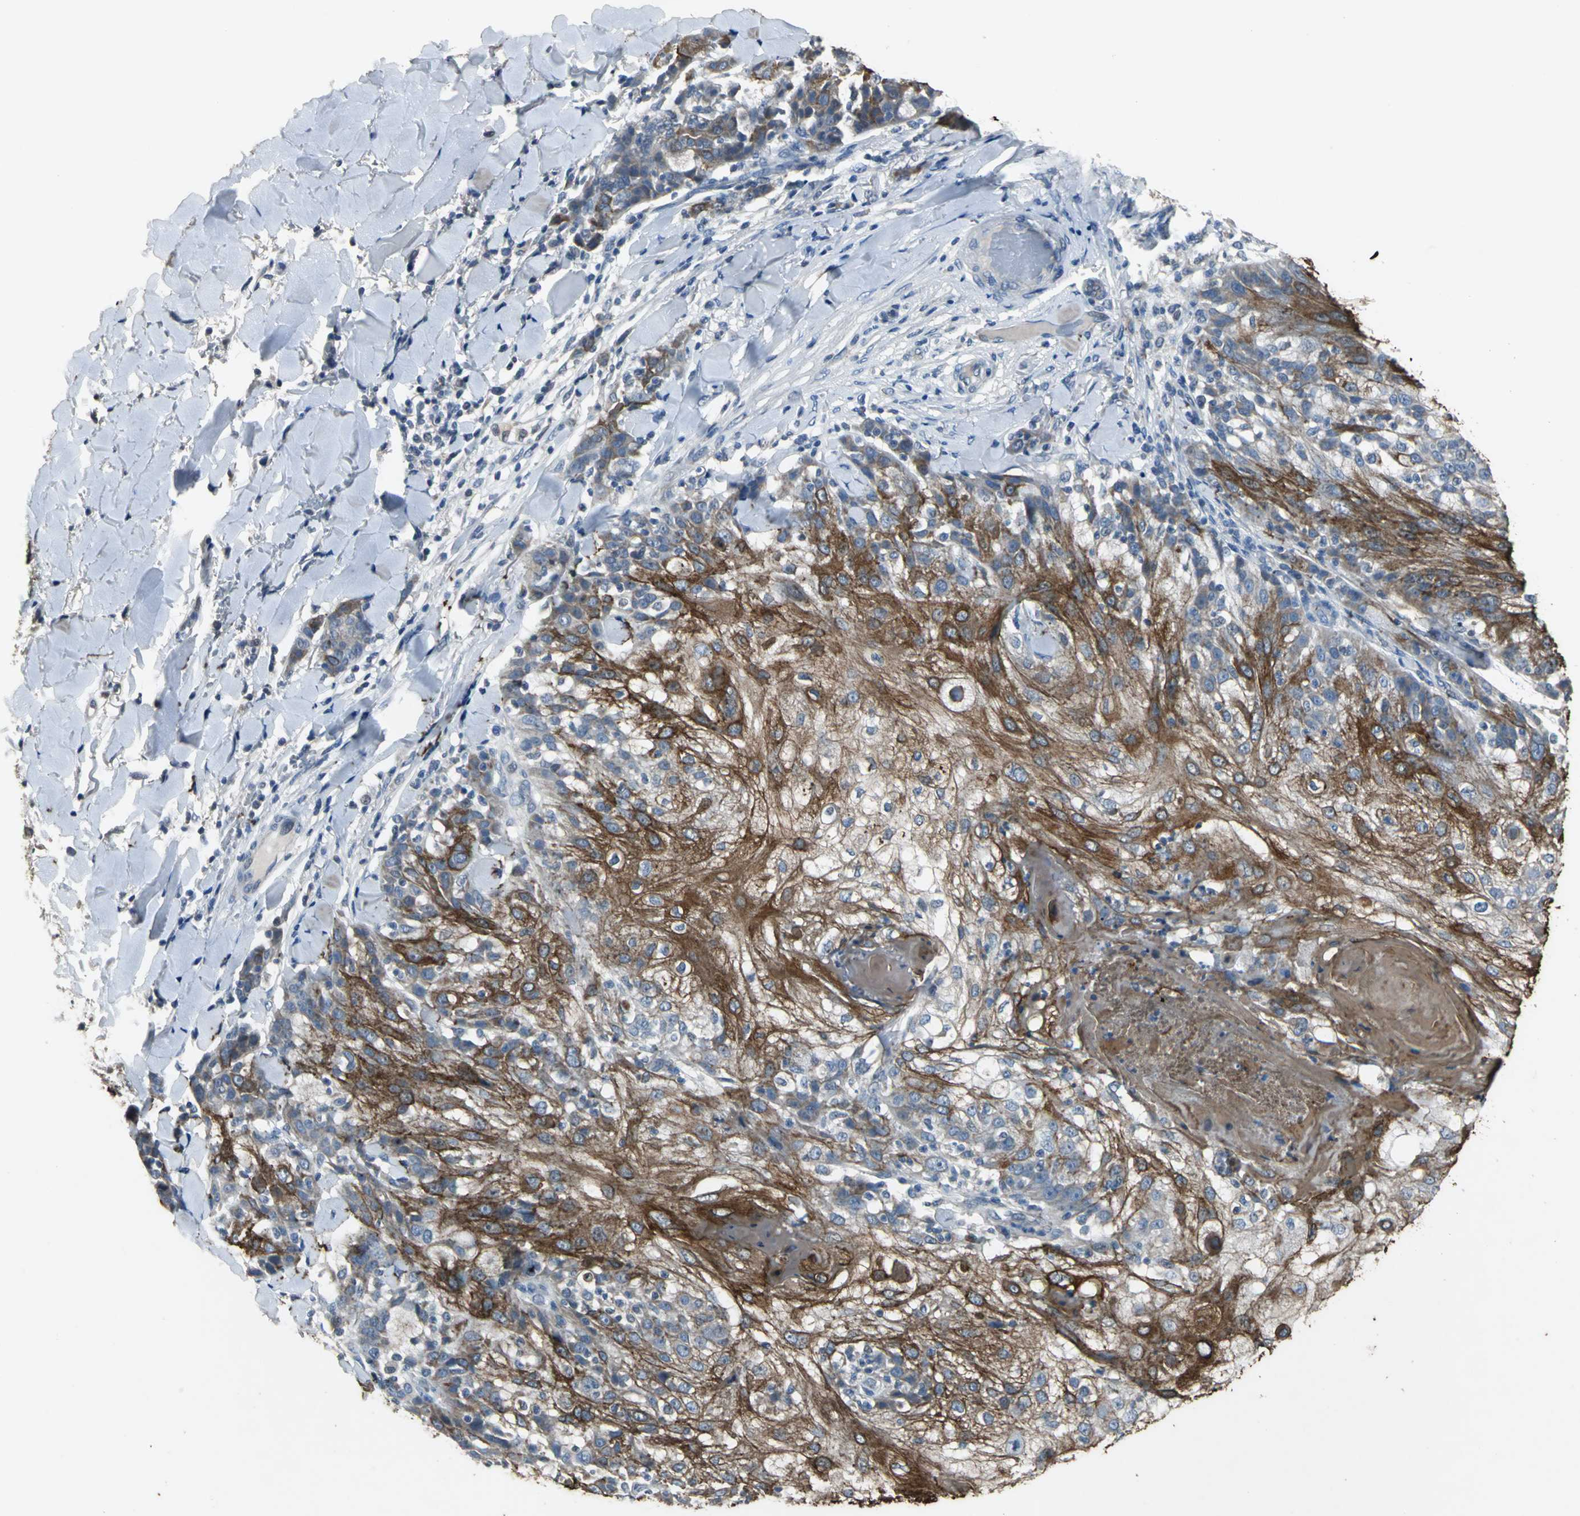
{"staining": {"intensity": "strong", "quantity": ">75%", "location": "cytoplasmic/membranous"}, "tissue": "skin cancer", "cell_type": "Tumor cells", "image_type": "cancer", "snomed": [{"axis": "morphology", "description": "Normal tissue, NOS"}, {"axis": "morphology", "description": "Squamous cell carcinoma, NOS"}, {"axis": "topography", "description": "Skin"}], "caption": "Human skin cancer stained for a protein (brown) exhibits strong cytoplasmic/membranous positive expression in approximately >75% of tumor cells.", "gene": "JADE3", "patient": {"sex": "female", "age": 83}}